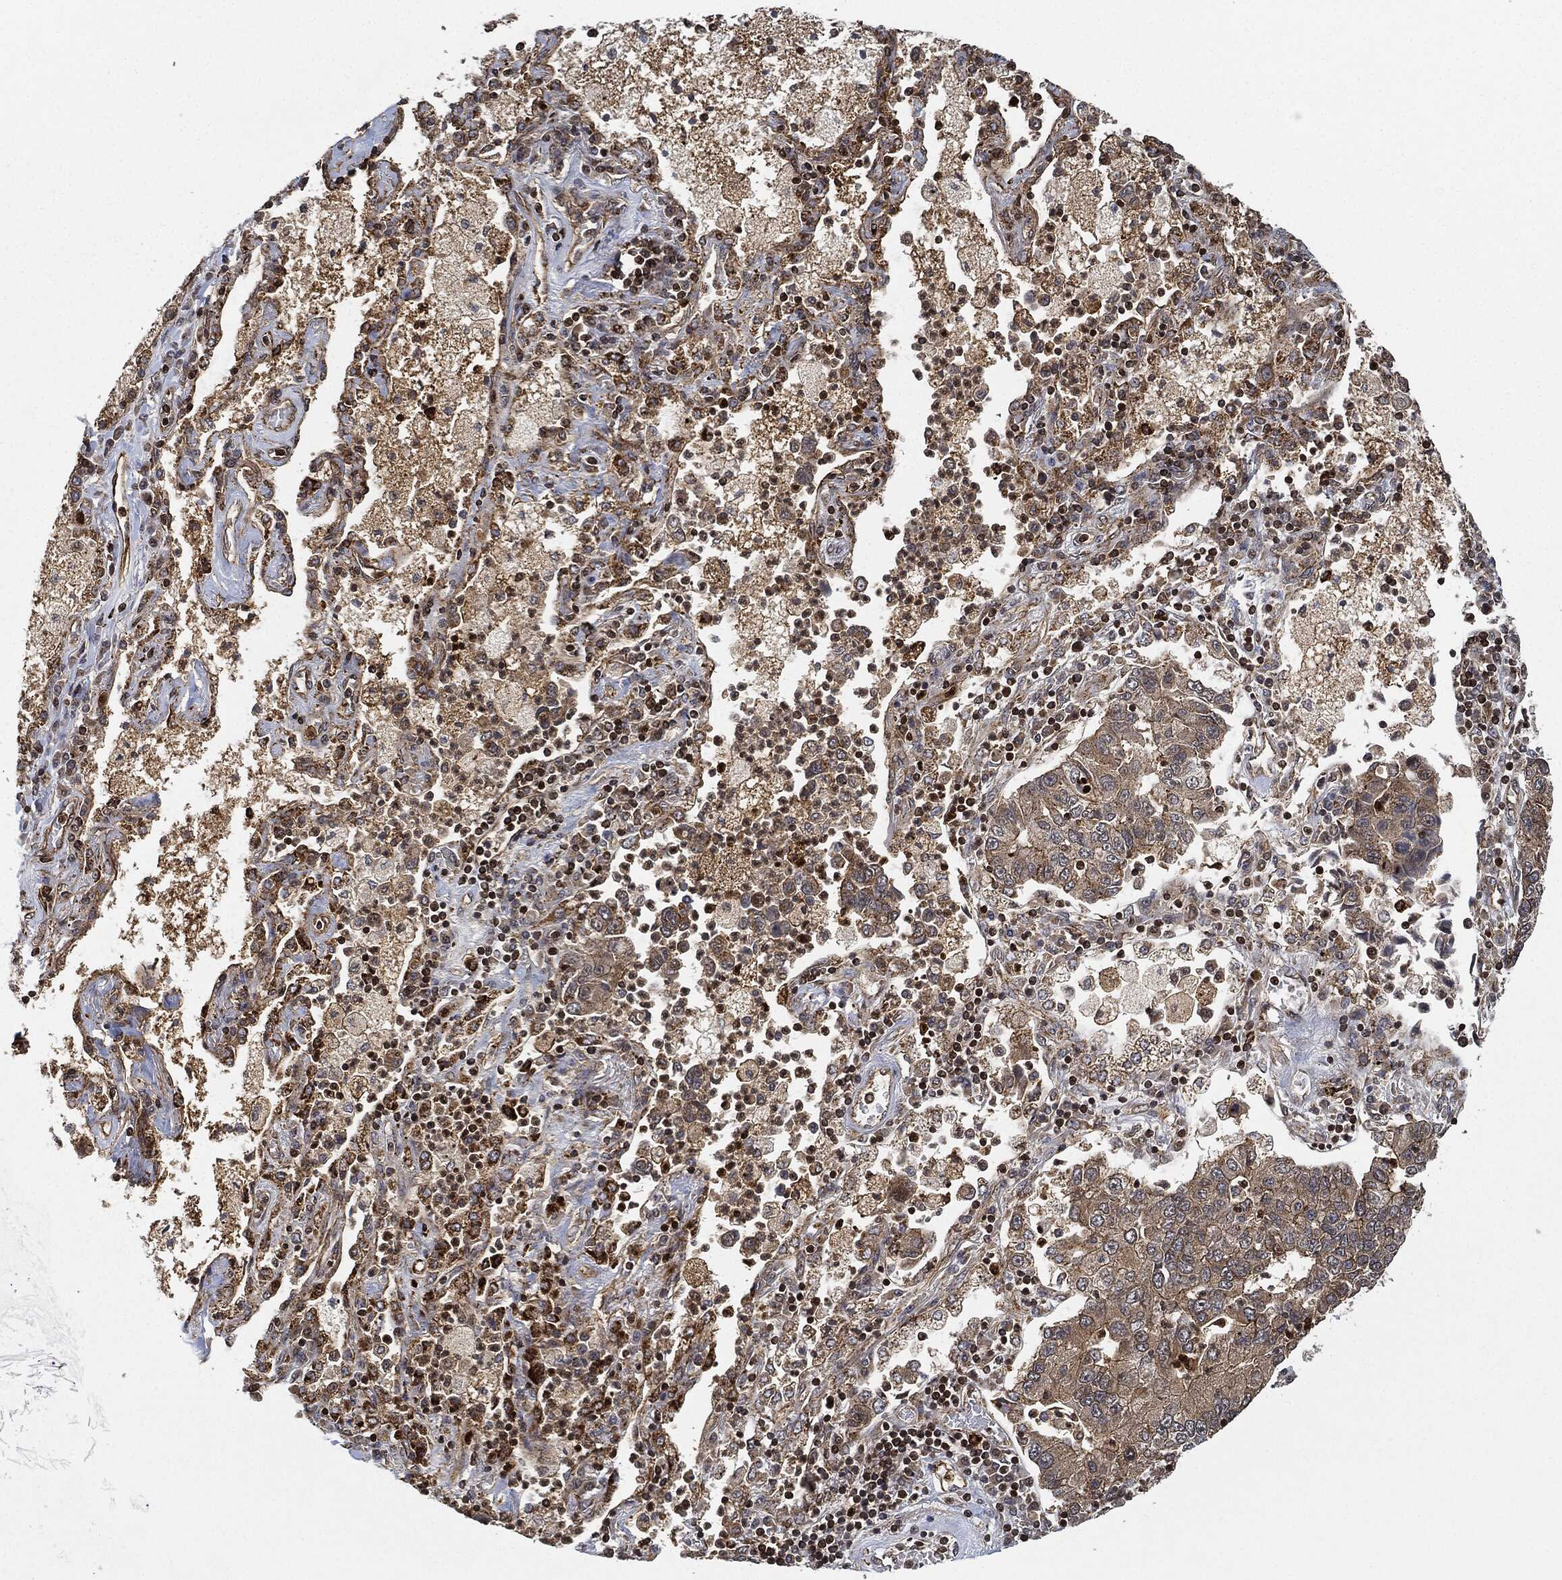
{"staining": {"intensity": "moderate", "quantity": "25%-75%", "location": "cytoplasmic/membranous"}, "tissue": "lung cancer", "cell_type": "Tumor cells", "image_type": "cancer", "snomed": [{"axis": "morphology", "description": "Adenocarcinoma, NOS"}, {"axis": "topography", "description": "Lung"}], "caption": "A brown stain shows moderate cytoplasmic/membranous staining of a protein in human lung cancer (adenocarcinoma) tumor cells.", "gene": "MAP3K3", "patient": {"sex": "female", "age": 57}}